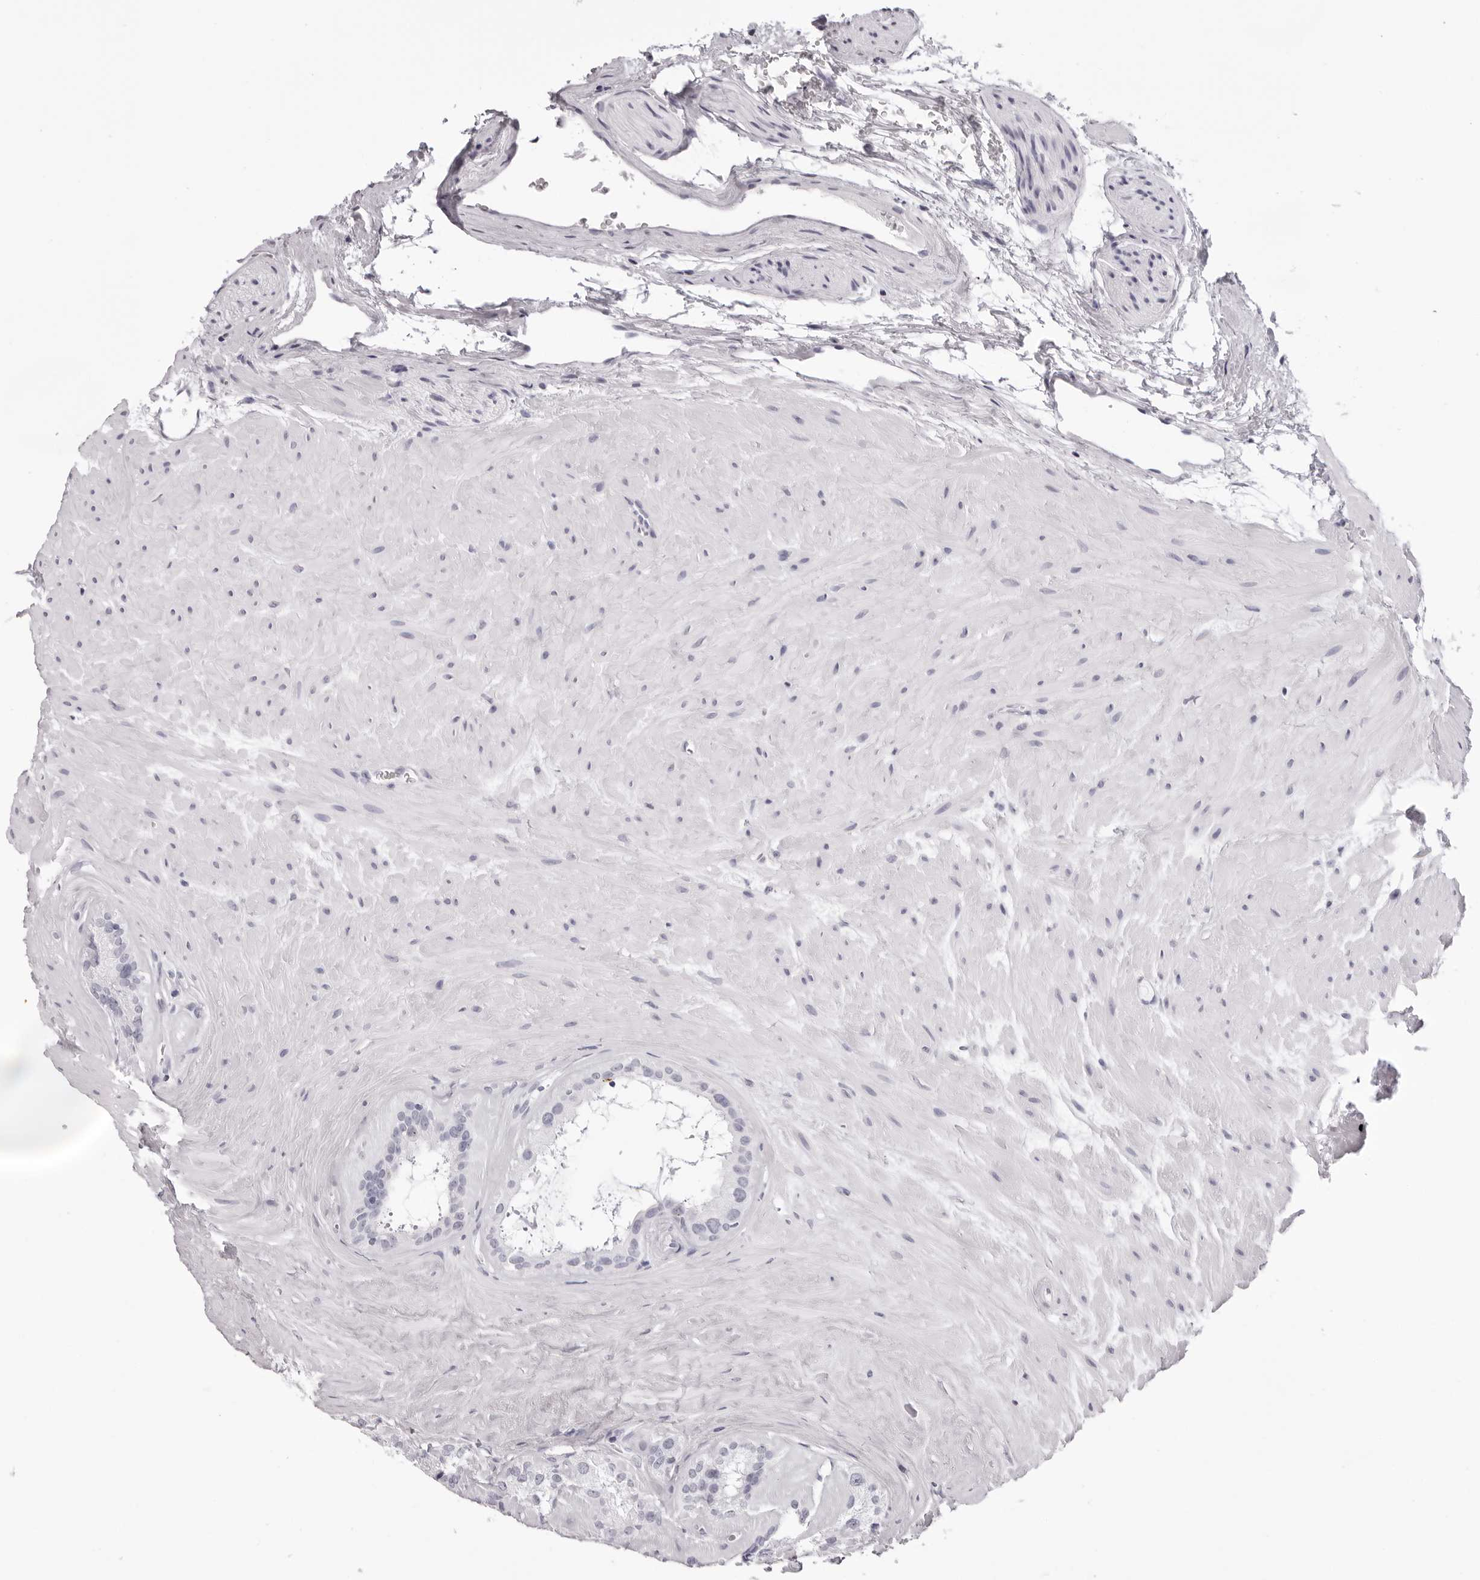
{"staining": {"intensity": "negative", "quantity": "none", "location": "none"}, "tissue": "seminal vesicle", "cell_type": "Glandular cells", "image_type": "normal", "snomed": [{"axis": "morphology", "description": "Normal tissue, NOS"}, {"axis": "topography", "description": "Prostate"}, {"axis": "topography", "description": "Seminal veicle"}], "caption": "Protein analysis of unremarkable seminal vesicle shows no significant expression in glandular cells.", "gene": "RHO", "patient": {"sex": "male", "age": 59}}